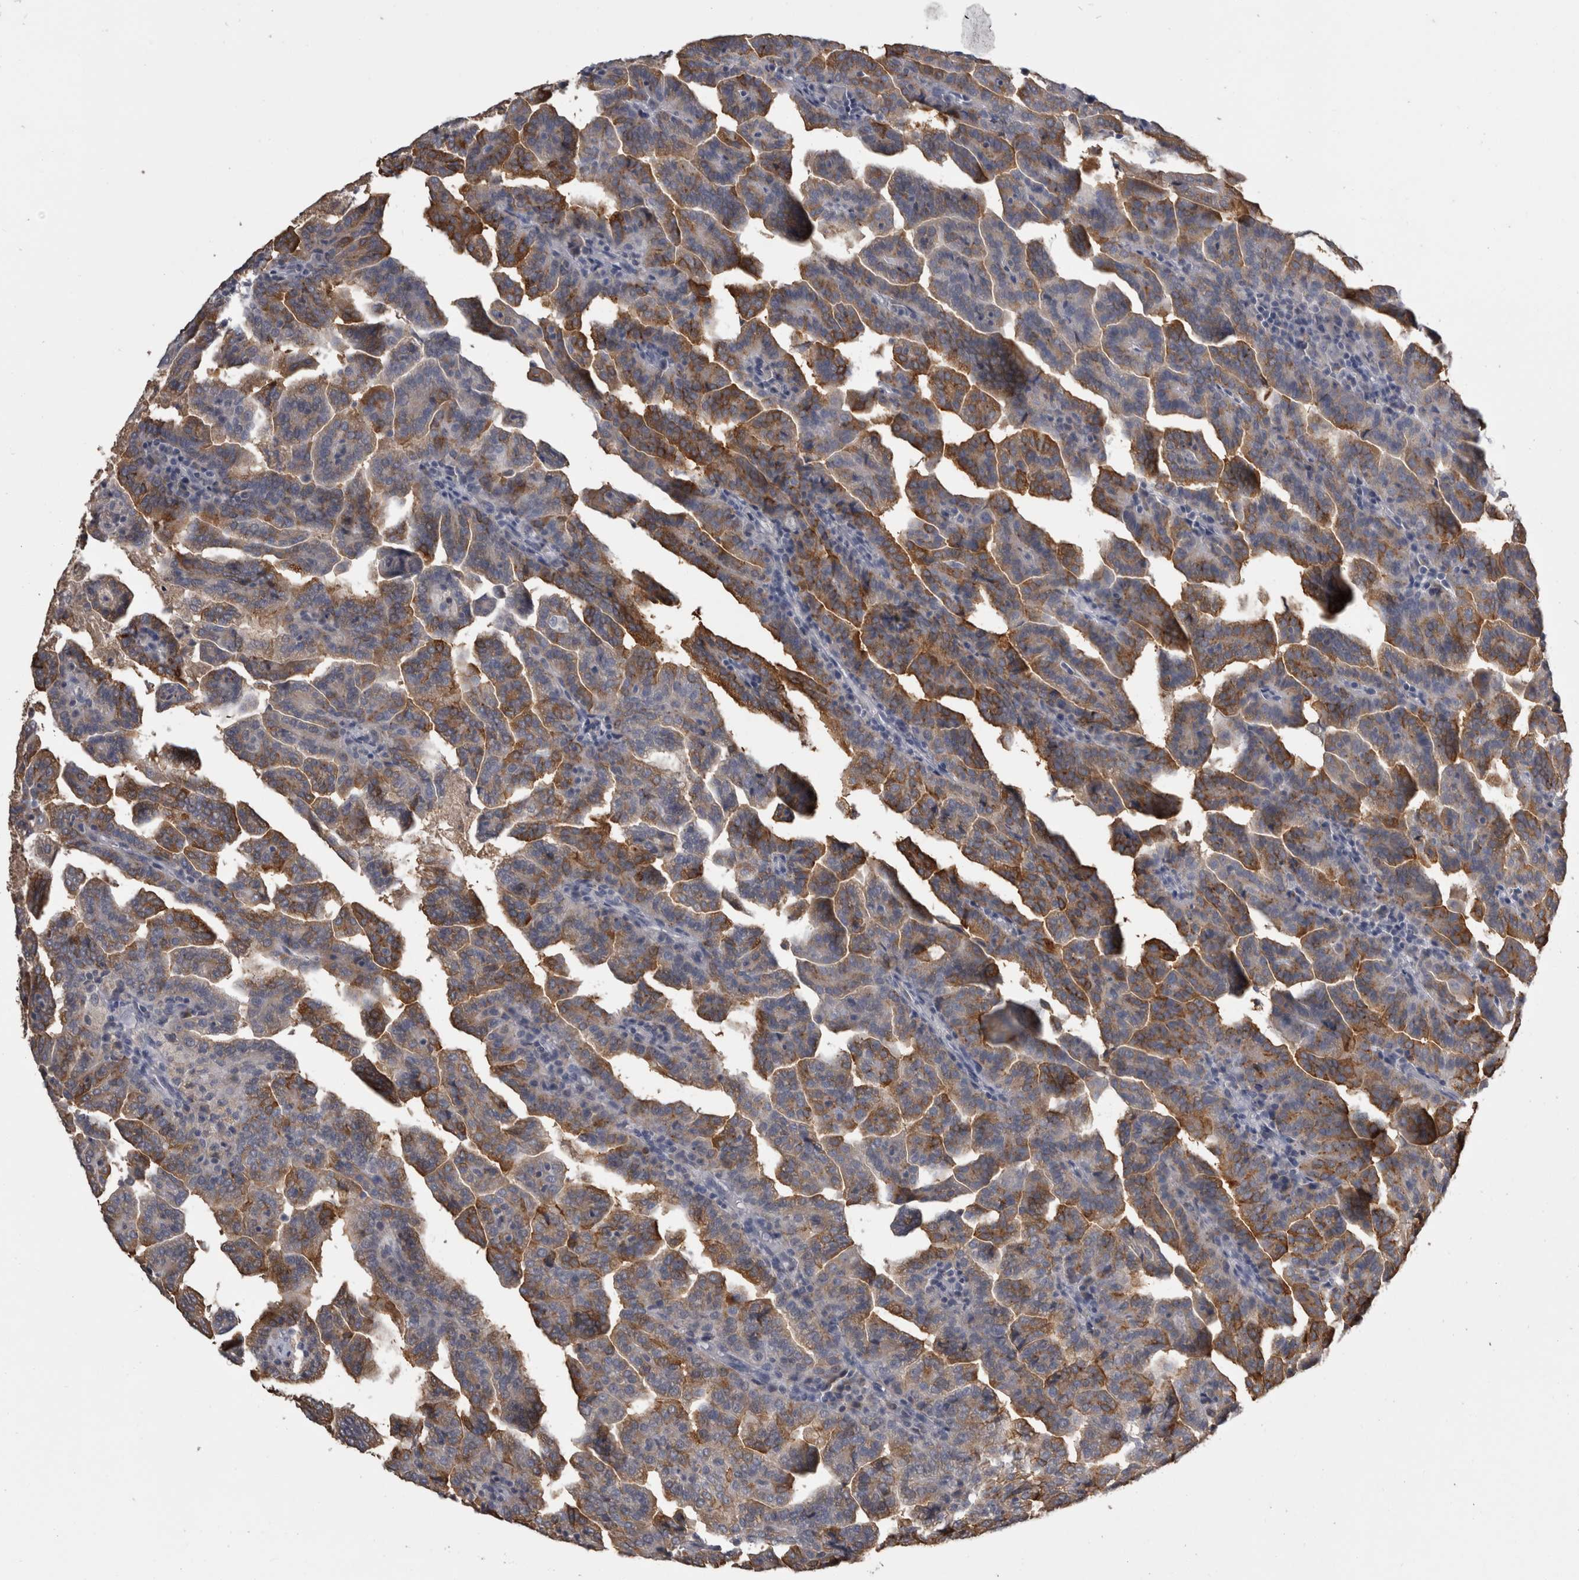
{"staining": {"intensity": "moderate", "quantity": ">75%", "location": "cytoplasmic/membranous"}, "tissue": "renal cancer", "cell_type": "Tumor cells", "image_type": "cancer", "snomed": [{"axis": "morphology", "description": "Adenocarcinoma, NOS"}, {"axis": "topography", "description": "Kidney"}], "caption": "An image of renal adenocarcinoma stained for a protein displays moderate cytoplasmic/membranous brown staining in tumor cells. (DAB = brown stain, brightfield microscopy at high magnification).", "gene": "ANXA13", "patient": {"sex": "male", "age": 61}}